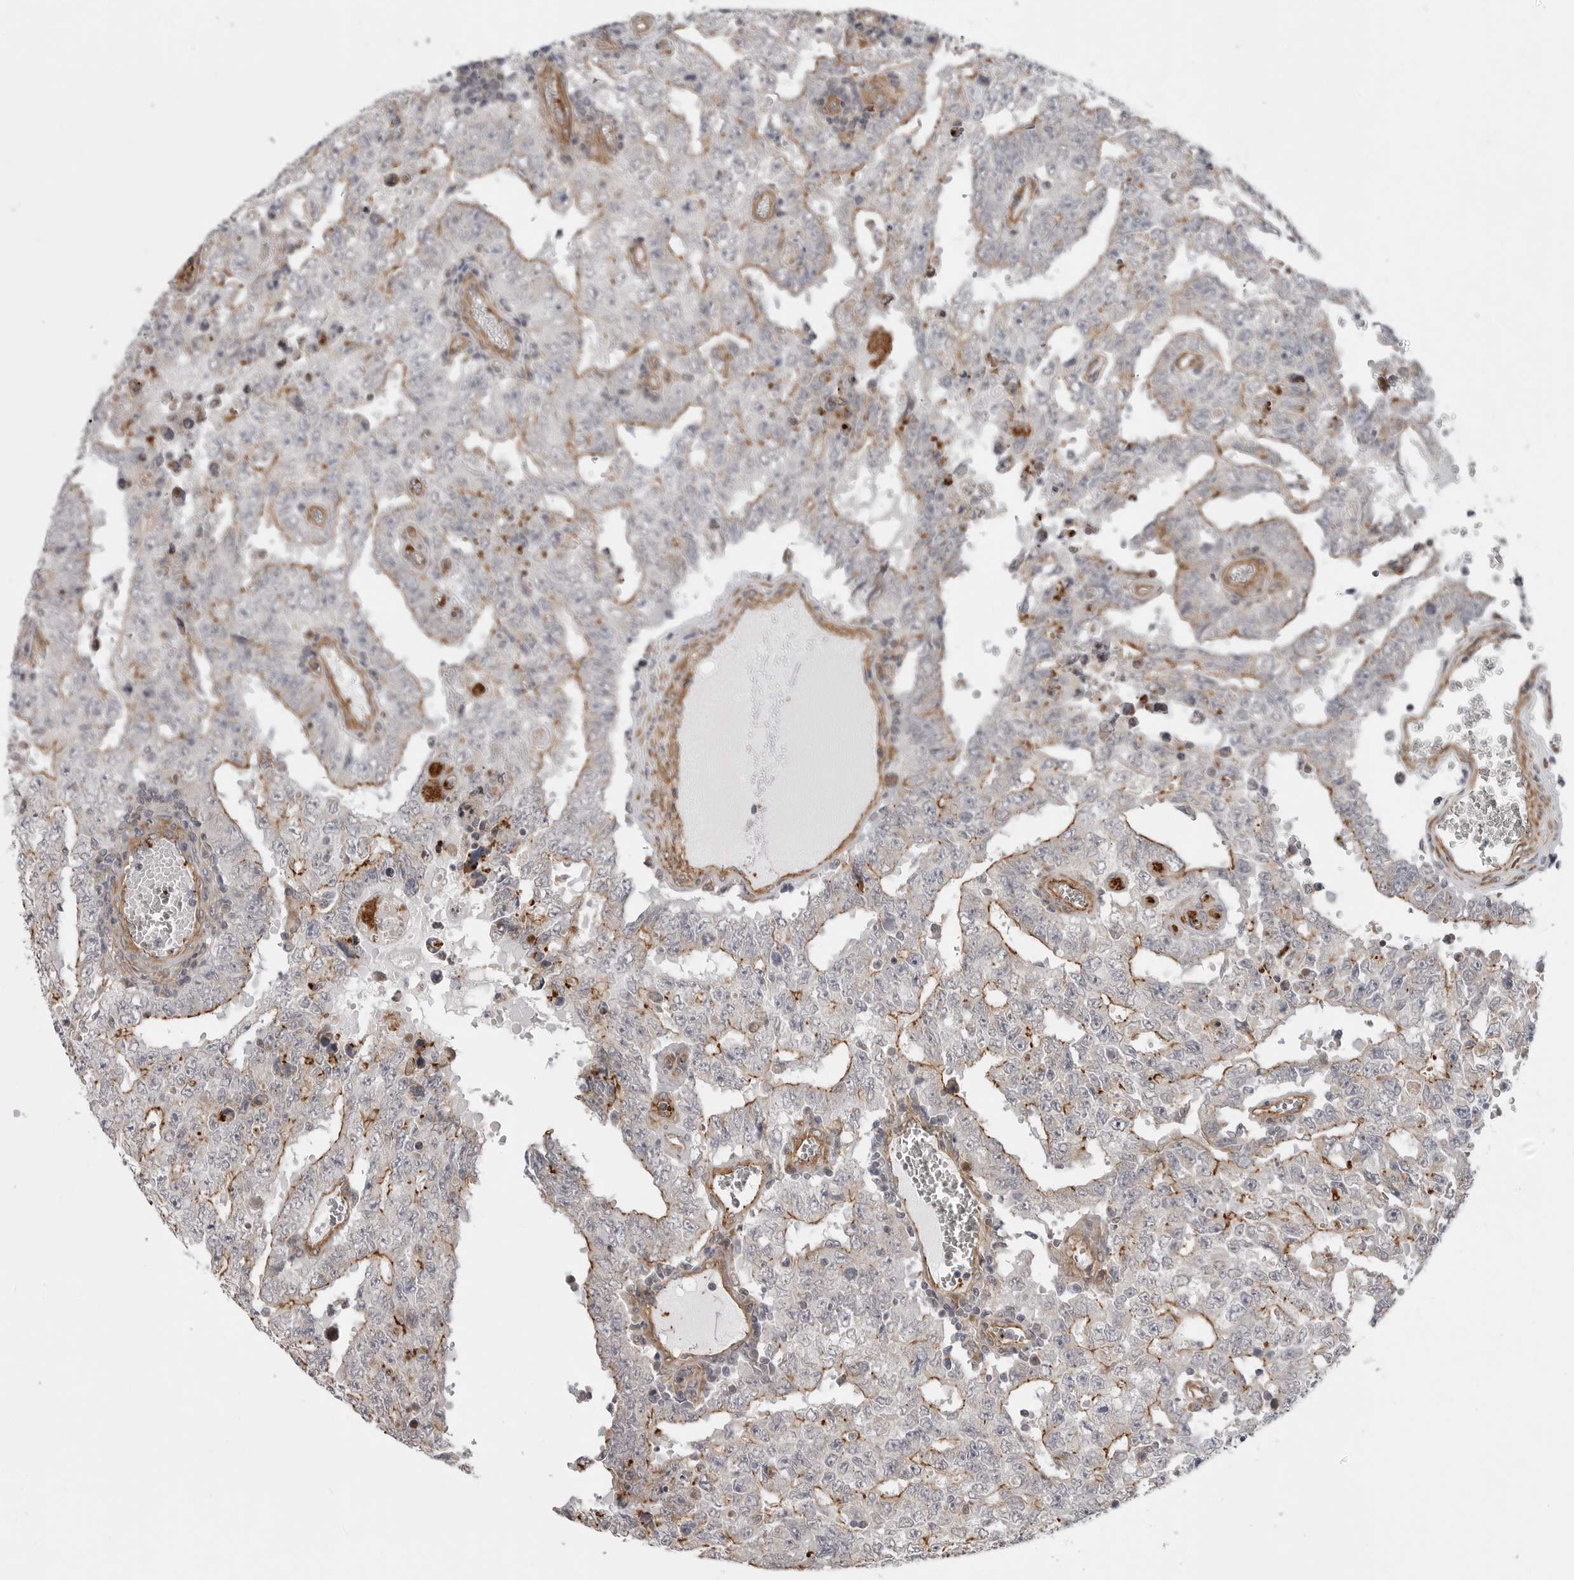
{"staining": {"intensity": "moderate", "quantity": "25%-75%", "location": "cytoplasmic/membranous"}, "tissue": "testis cancer", "cell_type": "Tumor cells", "image_type": "cancer", "snomed": [{"axis": "morphology", "description": "Carcinoma, Embryonal, NOS"}, {"axis": "topography", "description": "Testis"}], "caption": "The micrograph exhibits staining of testis embryonal carcinoma, revealing moderate cytoplasmic/membranous protein expression (brown color) within tumor cells.", "gene": "SCP2", "patient": {"sex": "male", "age": 26}}